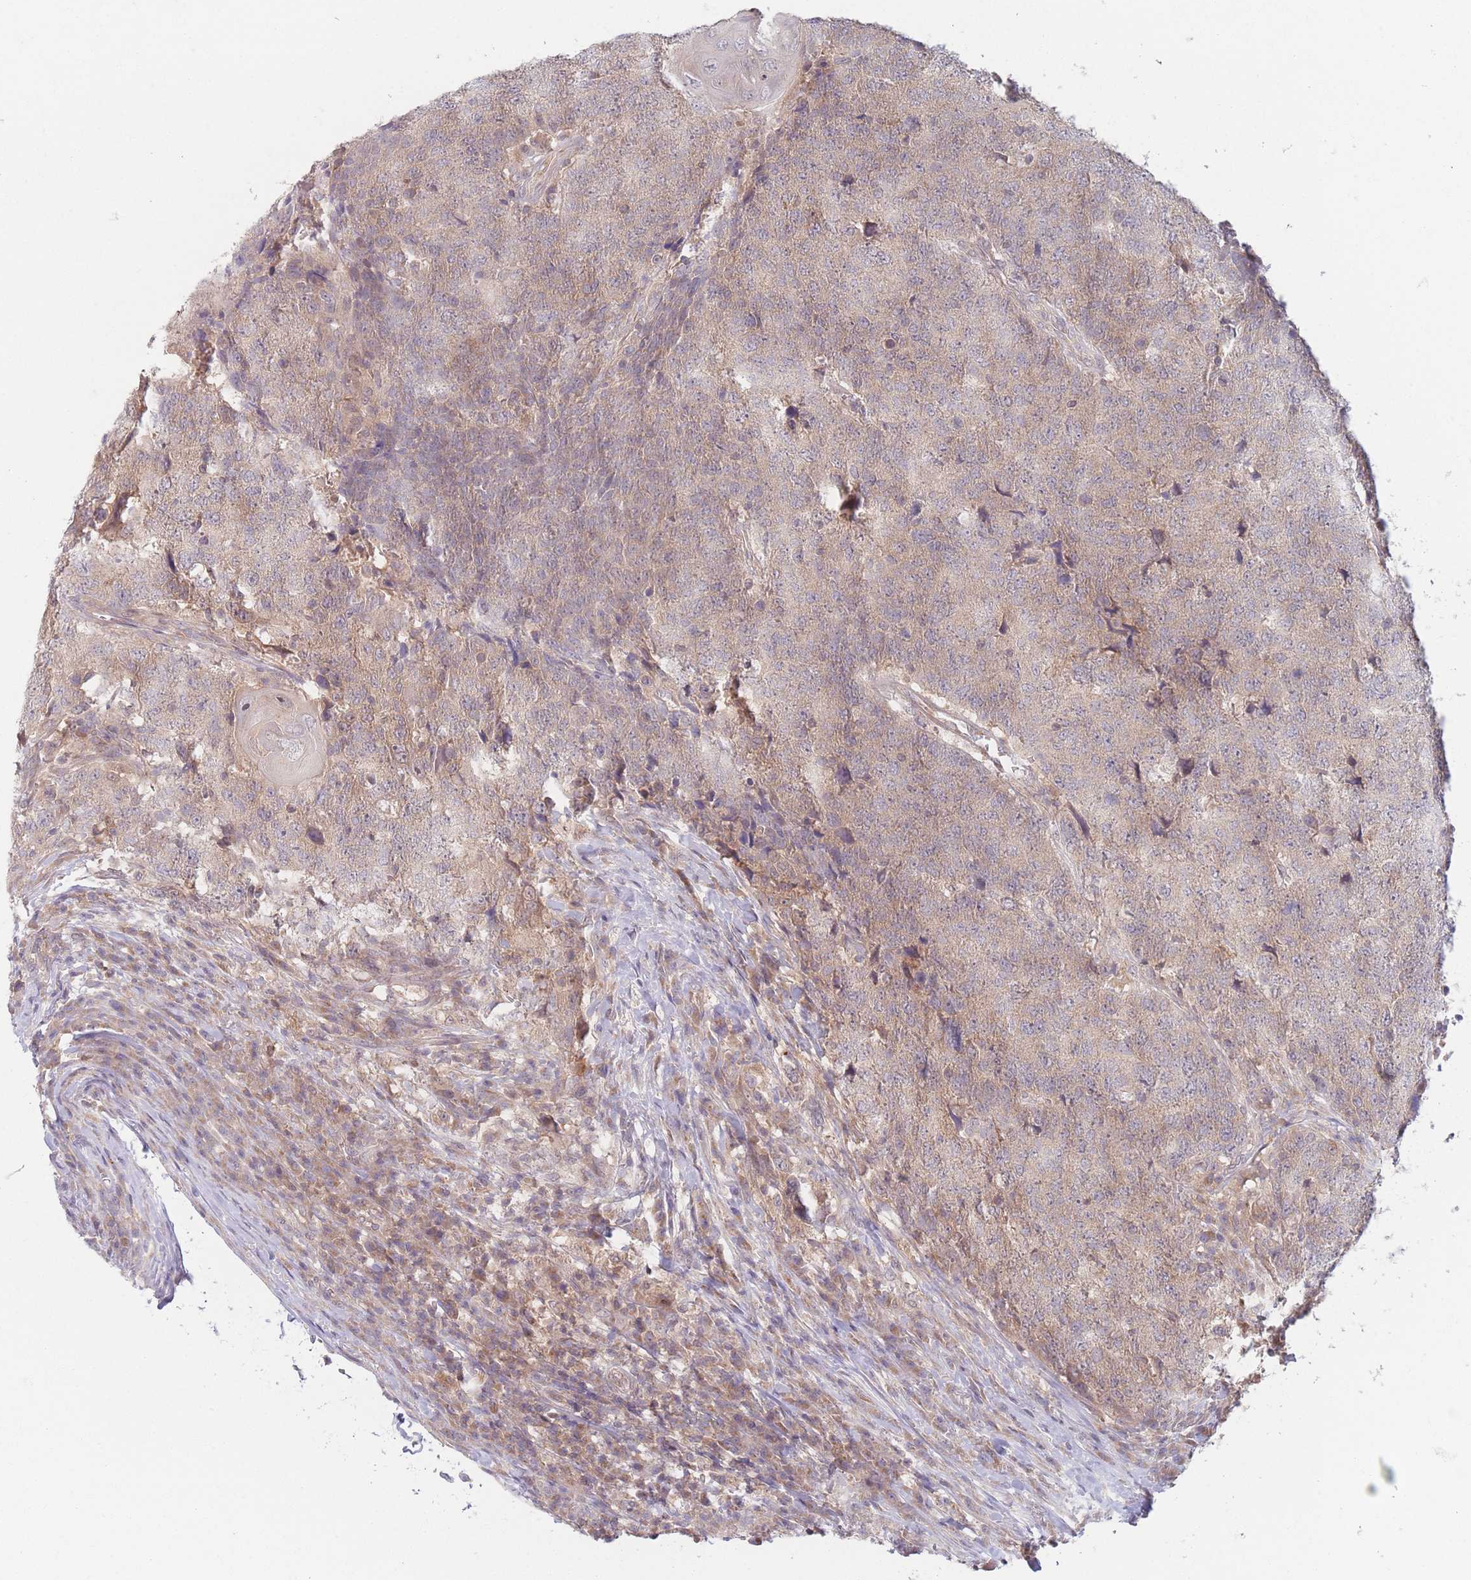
{"staining": {"intensity": "weak", "quantity": ">75%", "location": "cytoplasmic/membranous"}, "tissue": "head and neck cancer", "cell_type": "Tumor cells", "image_type": "cancer", "snomed": [{"axis": "morphology", "description": "Normal tissue, NOS"}, {"axis": "morphology", "description": "Squamous cell carcinoma, NOS"}, {"axis": "topography", "description": "Skeletal muscle"}, {"axis": "topography", "description": "Vascular tissue"}, {"axis": "topography", "description": "Peripheral nerve tissue"}, {"axis": "topography", "description": "Head-Neck"}], "caption": "Immunohistochemical staining of head and neck squamous cell carcinoma demonstrates low levels of weak cytoplasmic/membranous staining in about >75% of tumor cells.", "gene": "PPM1A", "patient": {"sex": "male", "age": 66}}